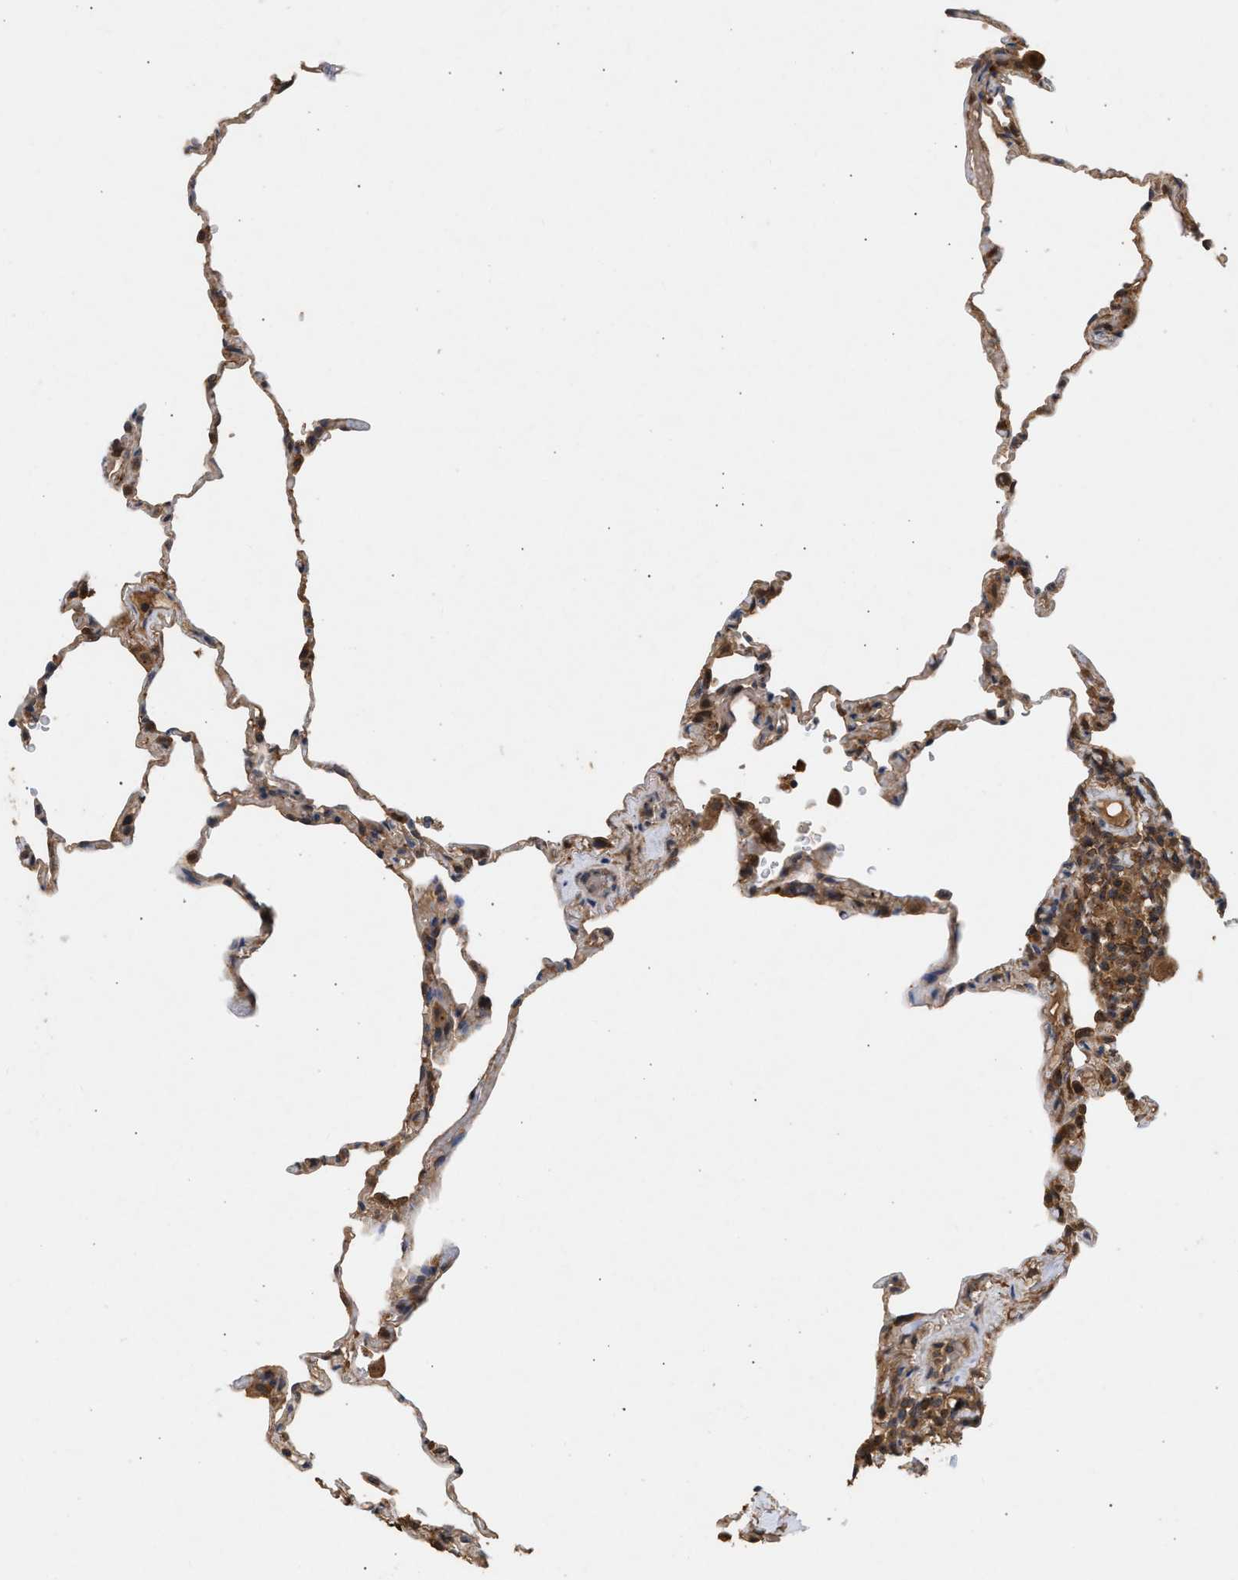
{"staining": {"intensity": "moderate", "quantity": "<25%", "location": "cytoplasmic/membranous"}, "tissue": "lung", "cell_type": "Alveolar cells", "image_type": "normal", "snomed": [{"axis": "morphology", "description": "Normal tissue, NOS"}, {"axis": "topography", "description": "Lung"}], "caption": "Immunohistochemical staining of benign lung exhibits moderate cytoplasmic/membranous protein positivity in about <25% of alveolar cells. (Stains: DAB in brown, nuclei in blue, Microscopy: brightfield microscopy at high magnification).", "gene": "FITM1", "patient": {"sex": "male", "age": 59}}